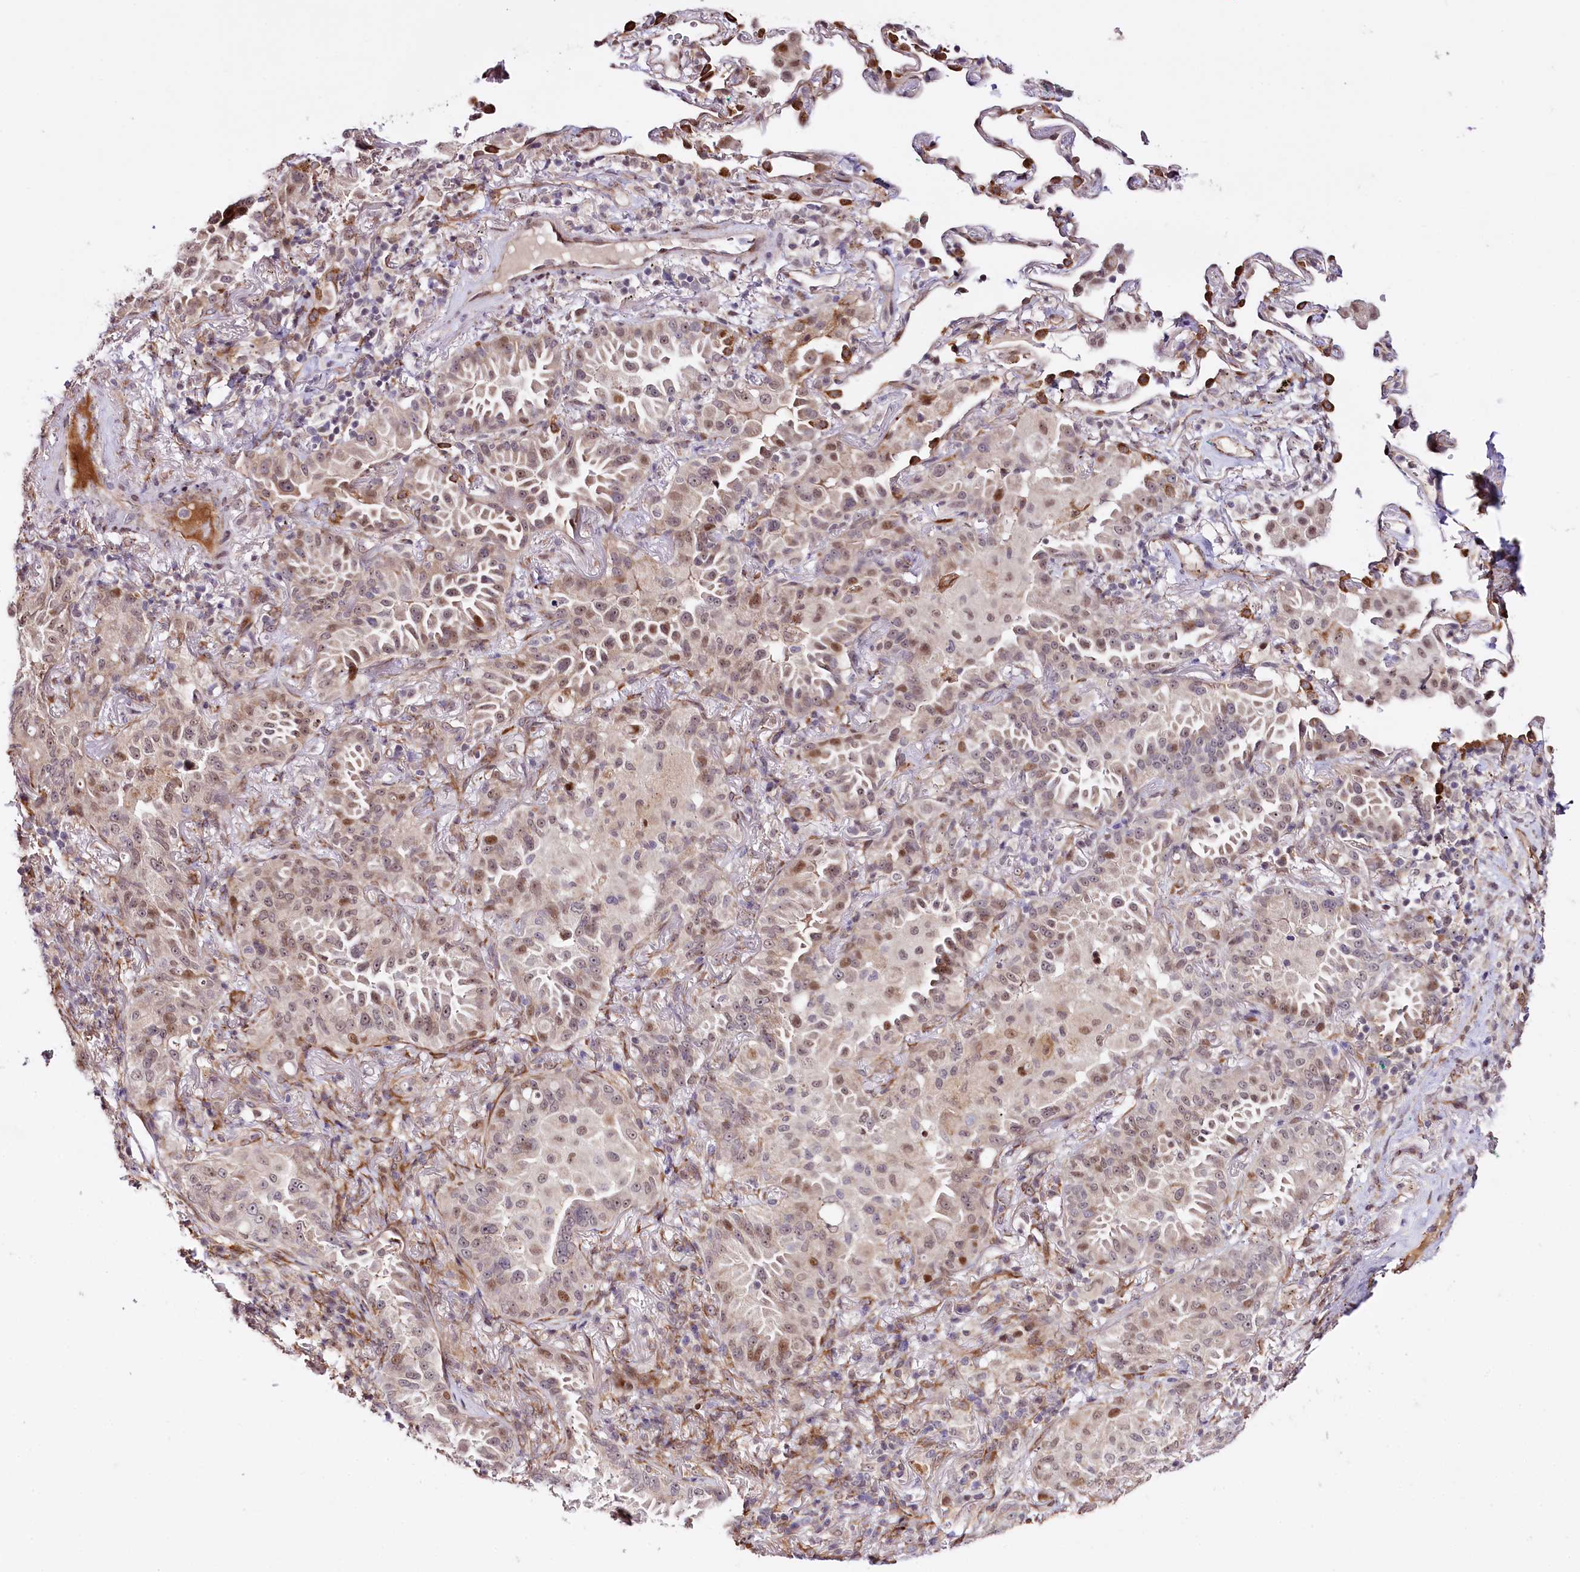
{"staining": {"intensity": "moderate", "quantity": "<25%", "location": "cytoplasmic/membranous,nuclear"}, "tissue": "lung cancer", "cell_type": "Tumor cells", "image_type": "cancer", "snomed": [{"axis": "morphology", "description": "Adenocarcinoma, NOS"}, {"axis": "topography", "description": "Lung"}], "caption": "Human adenocarcinoma (lung) stained with a brown dye demonstrates moderate cytoplasmic/membranous and nuclear positive expression in approximately <25% of tumor cells.", "gene": "CUTC", "patient": {"sex": "female", "age": 69}}